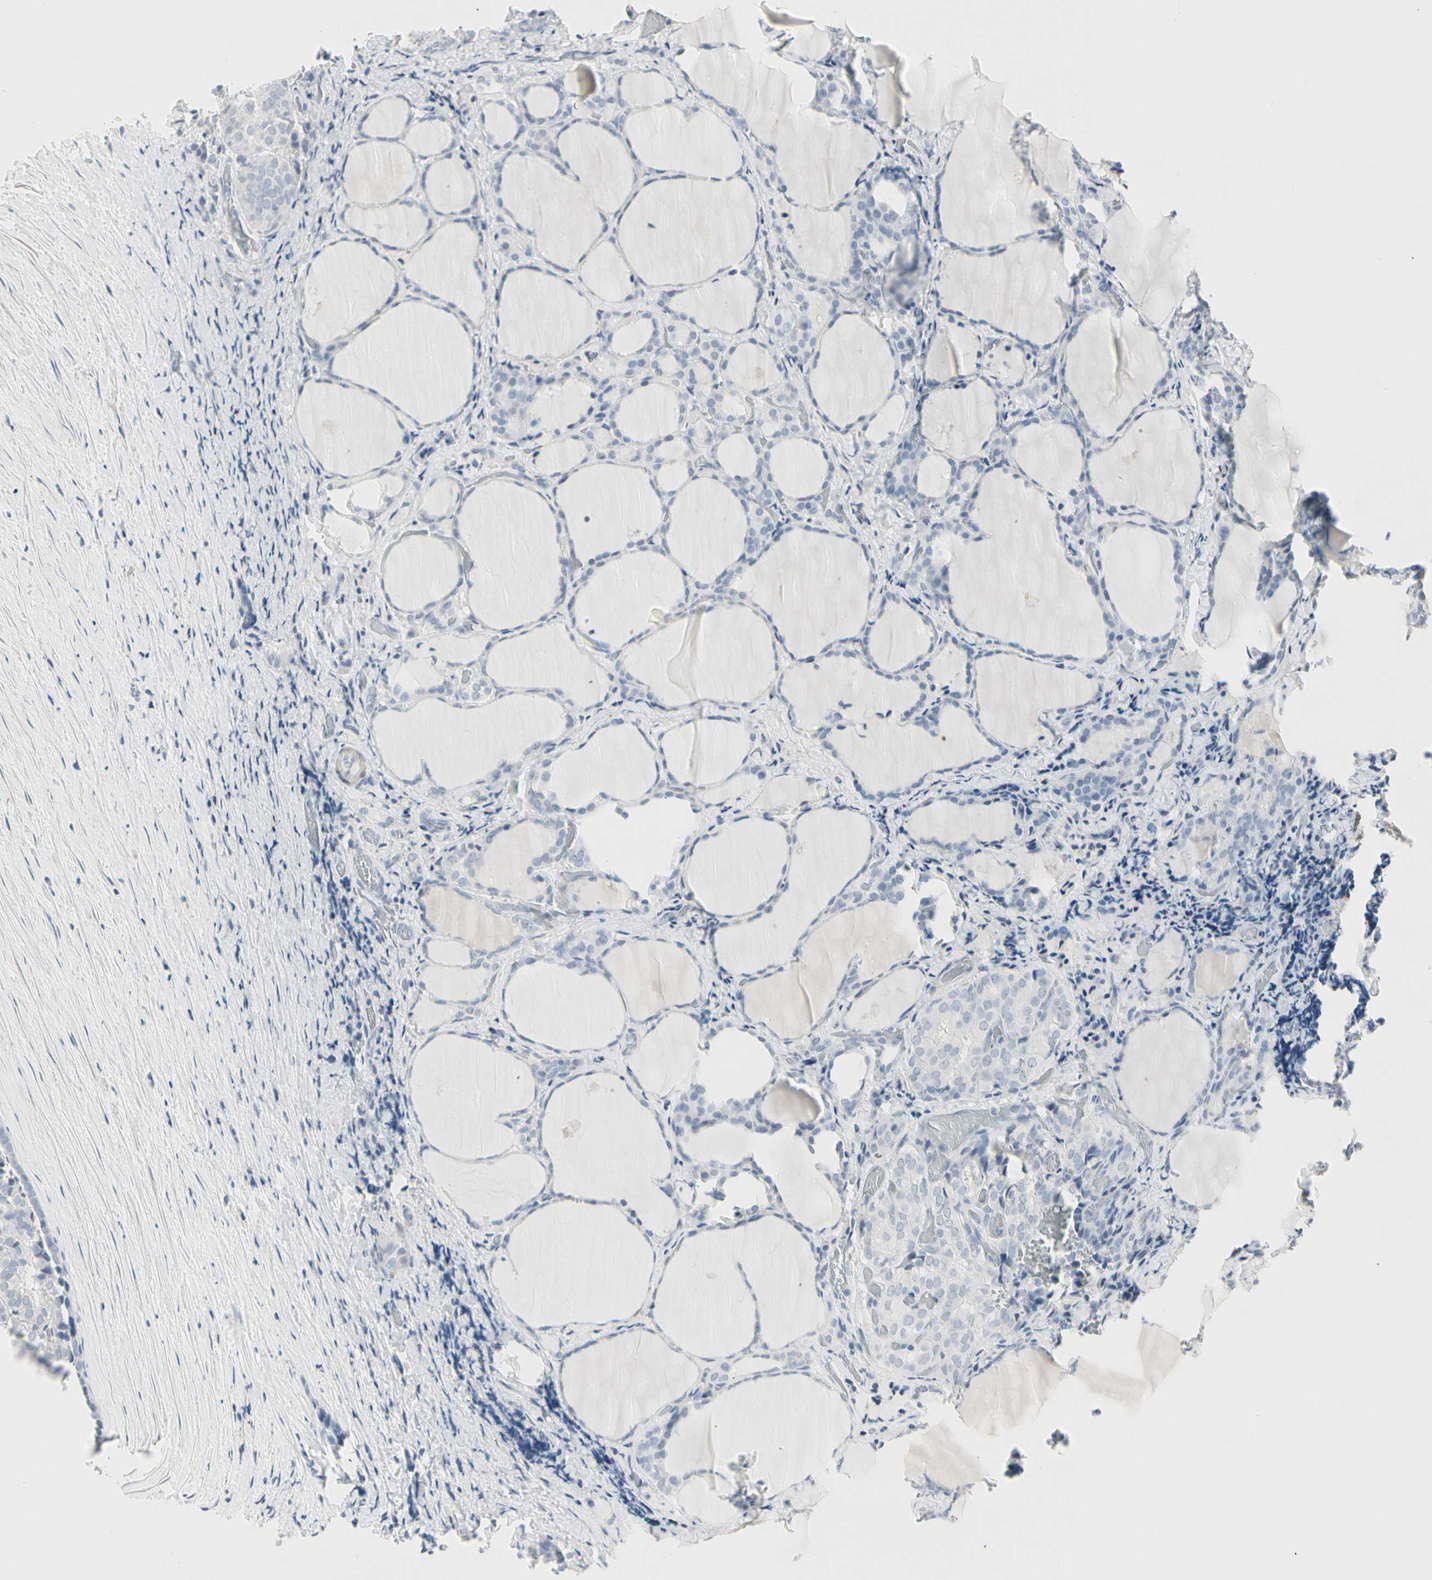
{"staining": {"intensity": "negative", "quantity": "none", "location": "none"}, "tissue": "thyroid cancer", "cell_type": "Tumor cells", "image_type": "cancer", "snomed": [{"axis": "morphology", "description": "Normal tissue, NOS"}, {"axis": "morphology", "description": "Papillary adenocarcinoma, NOS"}, {"axis": "topography", "description": "Thyroid gland"}], "caption": "Immunohistochemistry (IHC) image of neoplastic tissue: human thyroid cancer (papillary adenocarcinoma) stained with DAB shows no significant protein expression in tumor cells. (DAB immunohistochemistry visualized using brightfield microscopy, high magnification).", "gene": "DMPK", "patient": {"sex": "female", "age": 30}}